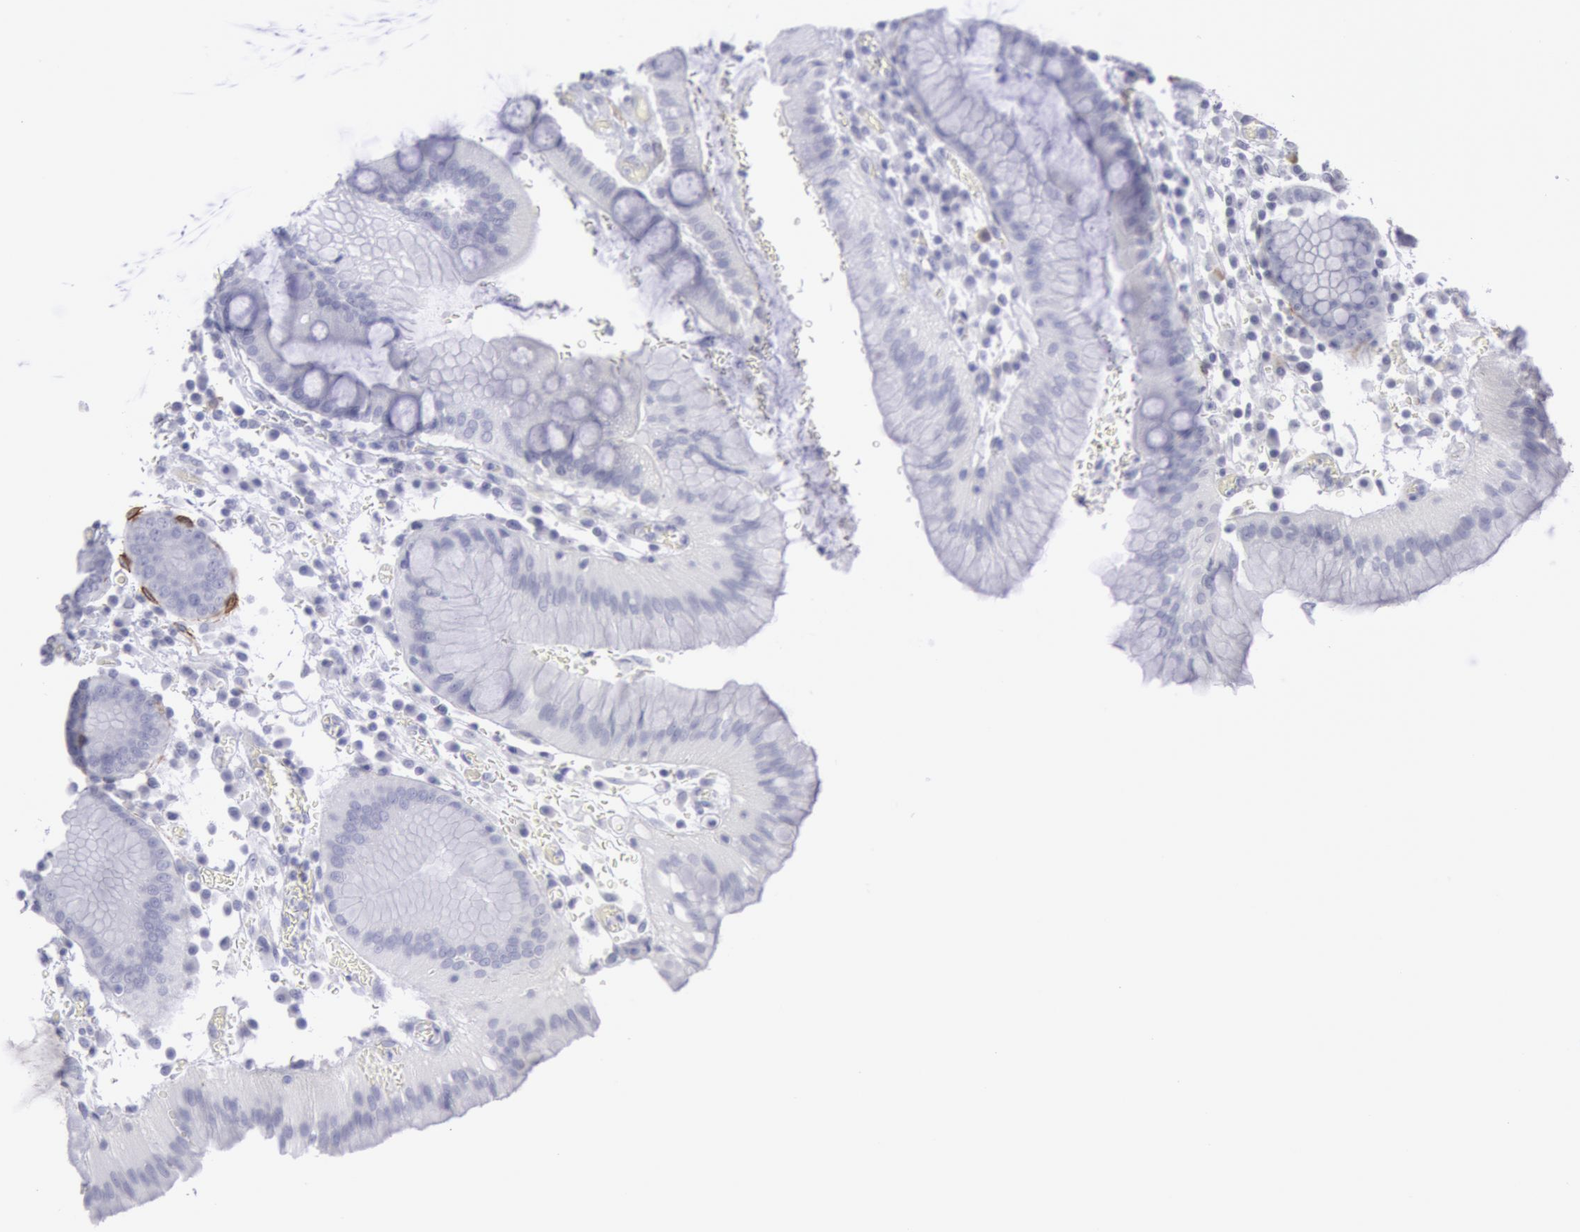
{"staining": {"intensity": "negative", "quantity": "none", "location": "none"}, "tissue": "stomach", "cell_type": "Glandular cells", "image_type": "normal", "snomed": [{"axis": "morphology", "description": "Normal tissue, NOS"}, {"axis": "topography", "description": "Stomach, lower"}], "caption": "This image is of benign stomach stained with IHC to label a protein in brown with the nuclei are counter-stained blue. There is no positivity in glandular cells.", "gene": "CDH13", "patient": {"sex": "female", "age": 73}}